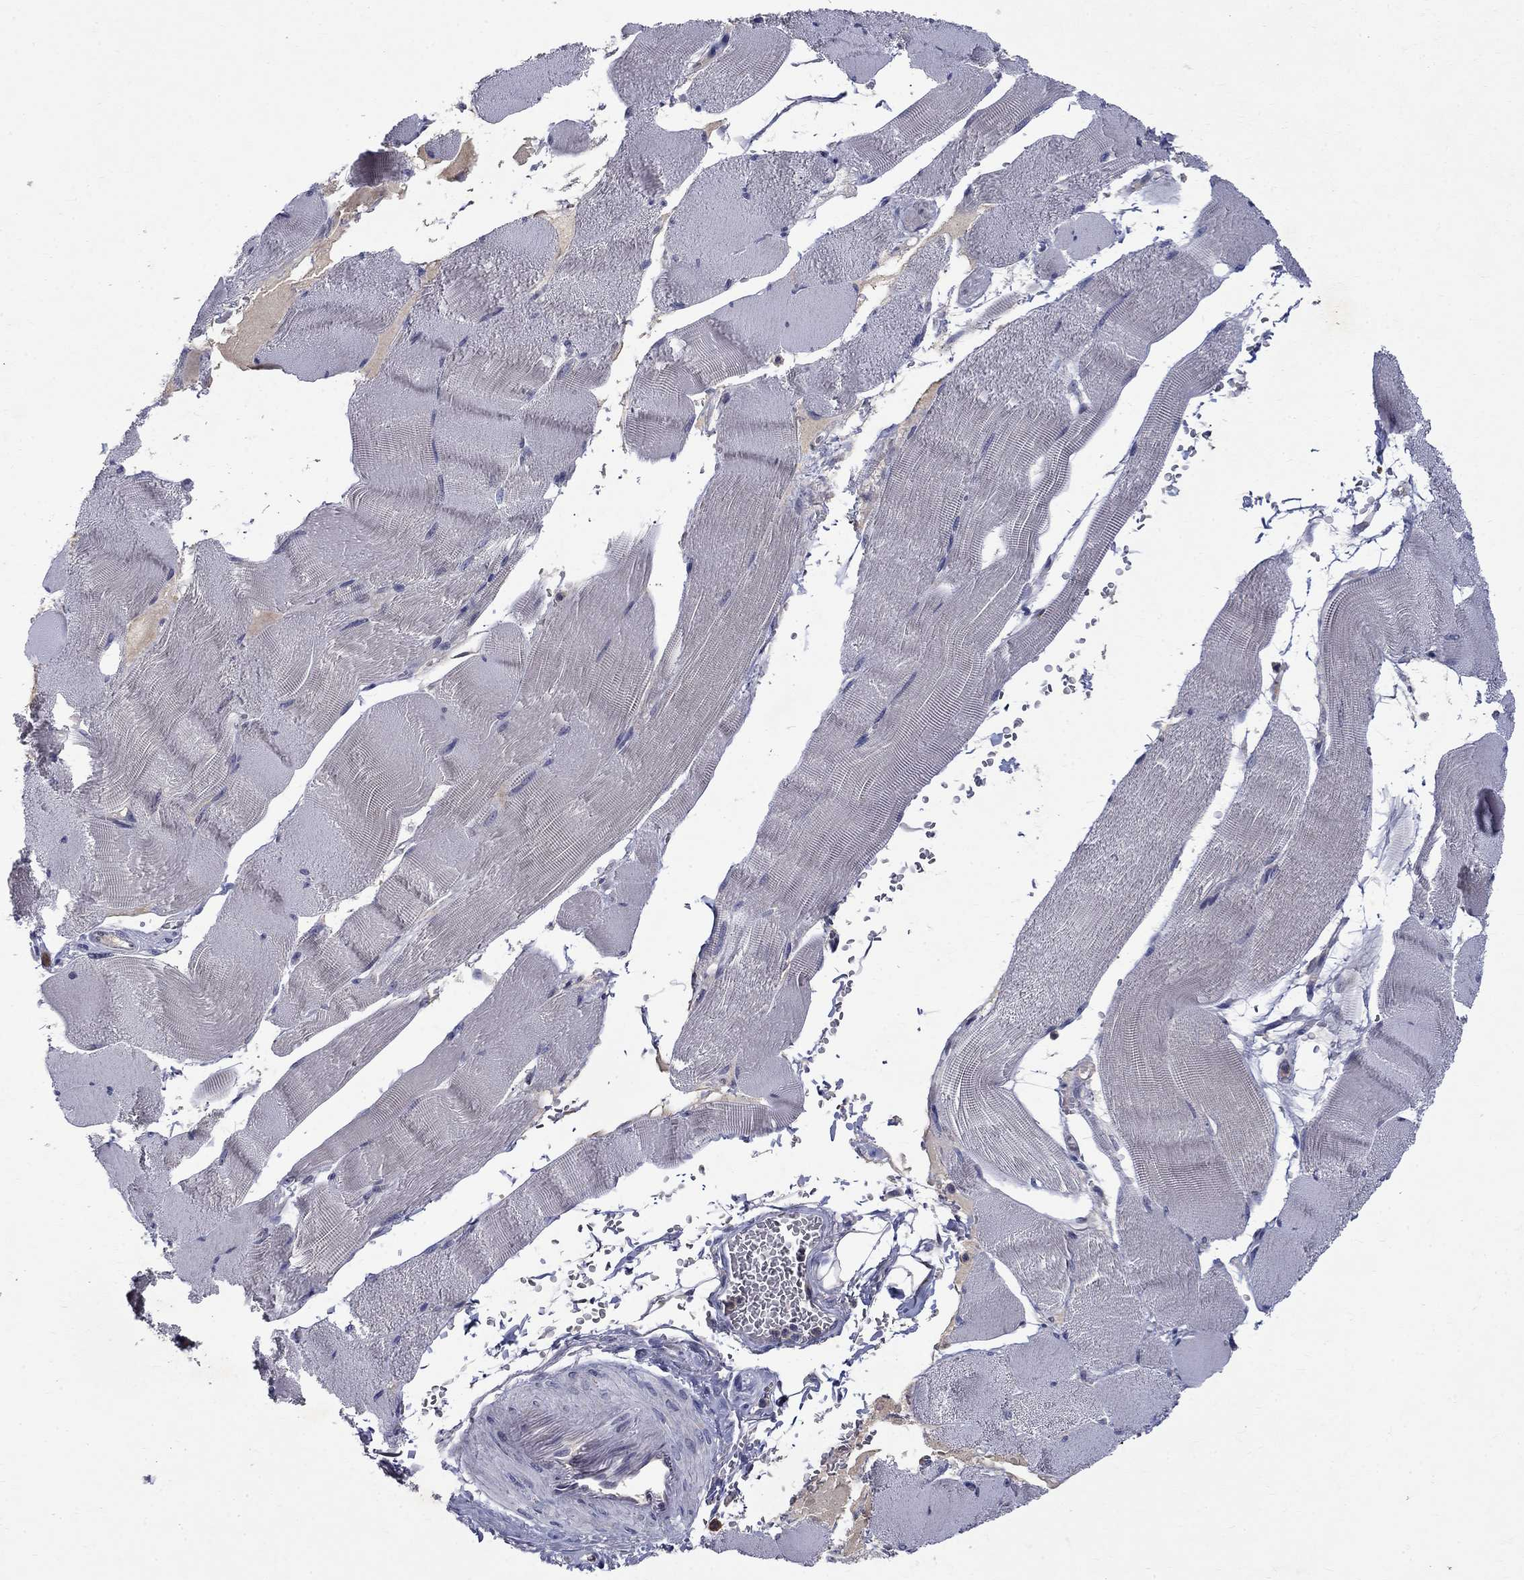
{"staining": {"intensity": "negative", "quantity": "none", "location": "none"}, "tissue": "skeletal muscle", "cell_type": "Myocytes", "image_type": "normal", "snomed": [{"axis": "morphology", "description": "Normal tissue, NOS"}, {"axis": "topography", "description": "Skeletal muscle"}], "caption": "The IHC histopathology image has no significant positivity in myocytes of skeletal muscle. (DAB (3,3'-diaminobenzidine) immunohistochemistry (IHC) with hematoxylin counter stain).", "gene": "STAB2", "patient": {"sex": "male", "age": 56}}